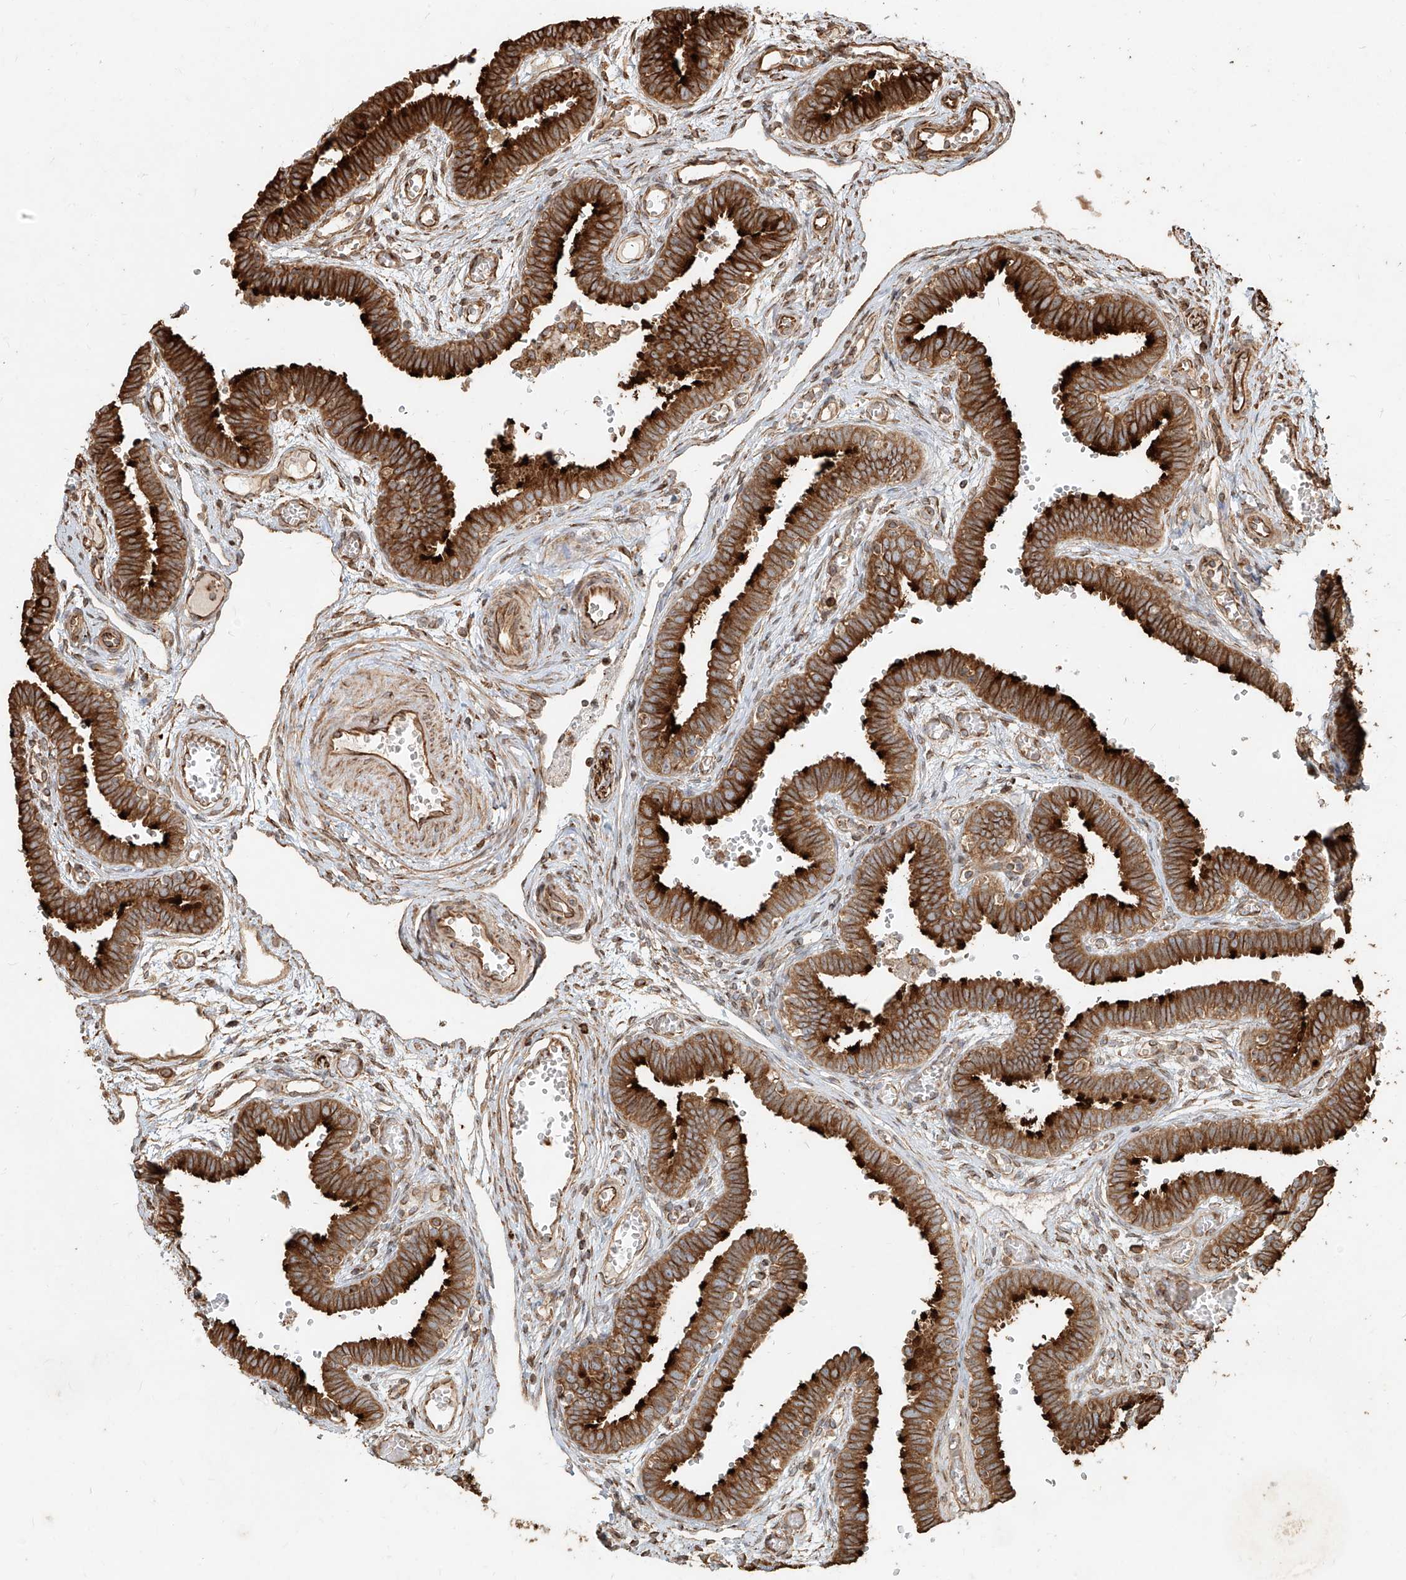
{"staining": {"intensity": "strong", "quantity": ">75%", "location": "cytoplasmic/membranous"}, "tissue": "fallopian tube", "cell_type": "Glandular cells", "image_type": "normal", "snomed": [{"axis": "morphology", "description": "Normal tissue, NOS"}, {"axis": "topography", "description": "Fallopian tube"}, {"axis": "topography", "description": "Placenta"}], "caption": "Protein analysis of benign fallopian tube exhibits strong cytoplasmic/membranous expression in approximately >75% of glandular cells.", "gene": "EFNB1", "patient": {"sex": "female", "age": 32}}